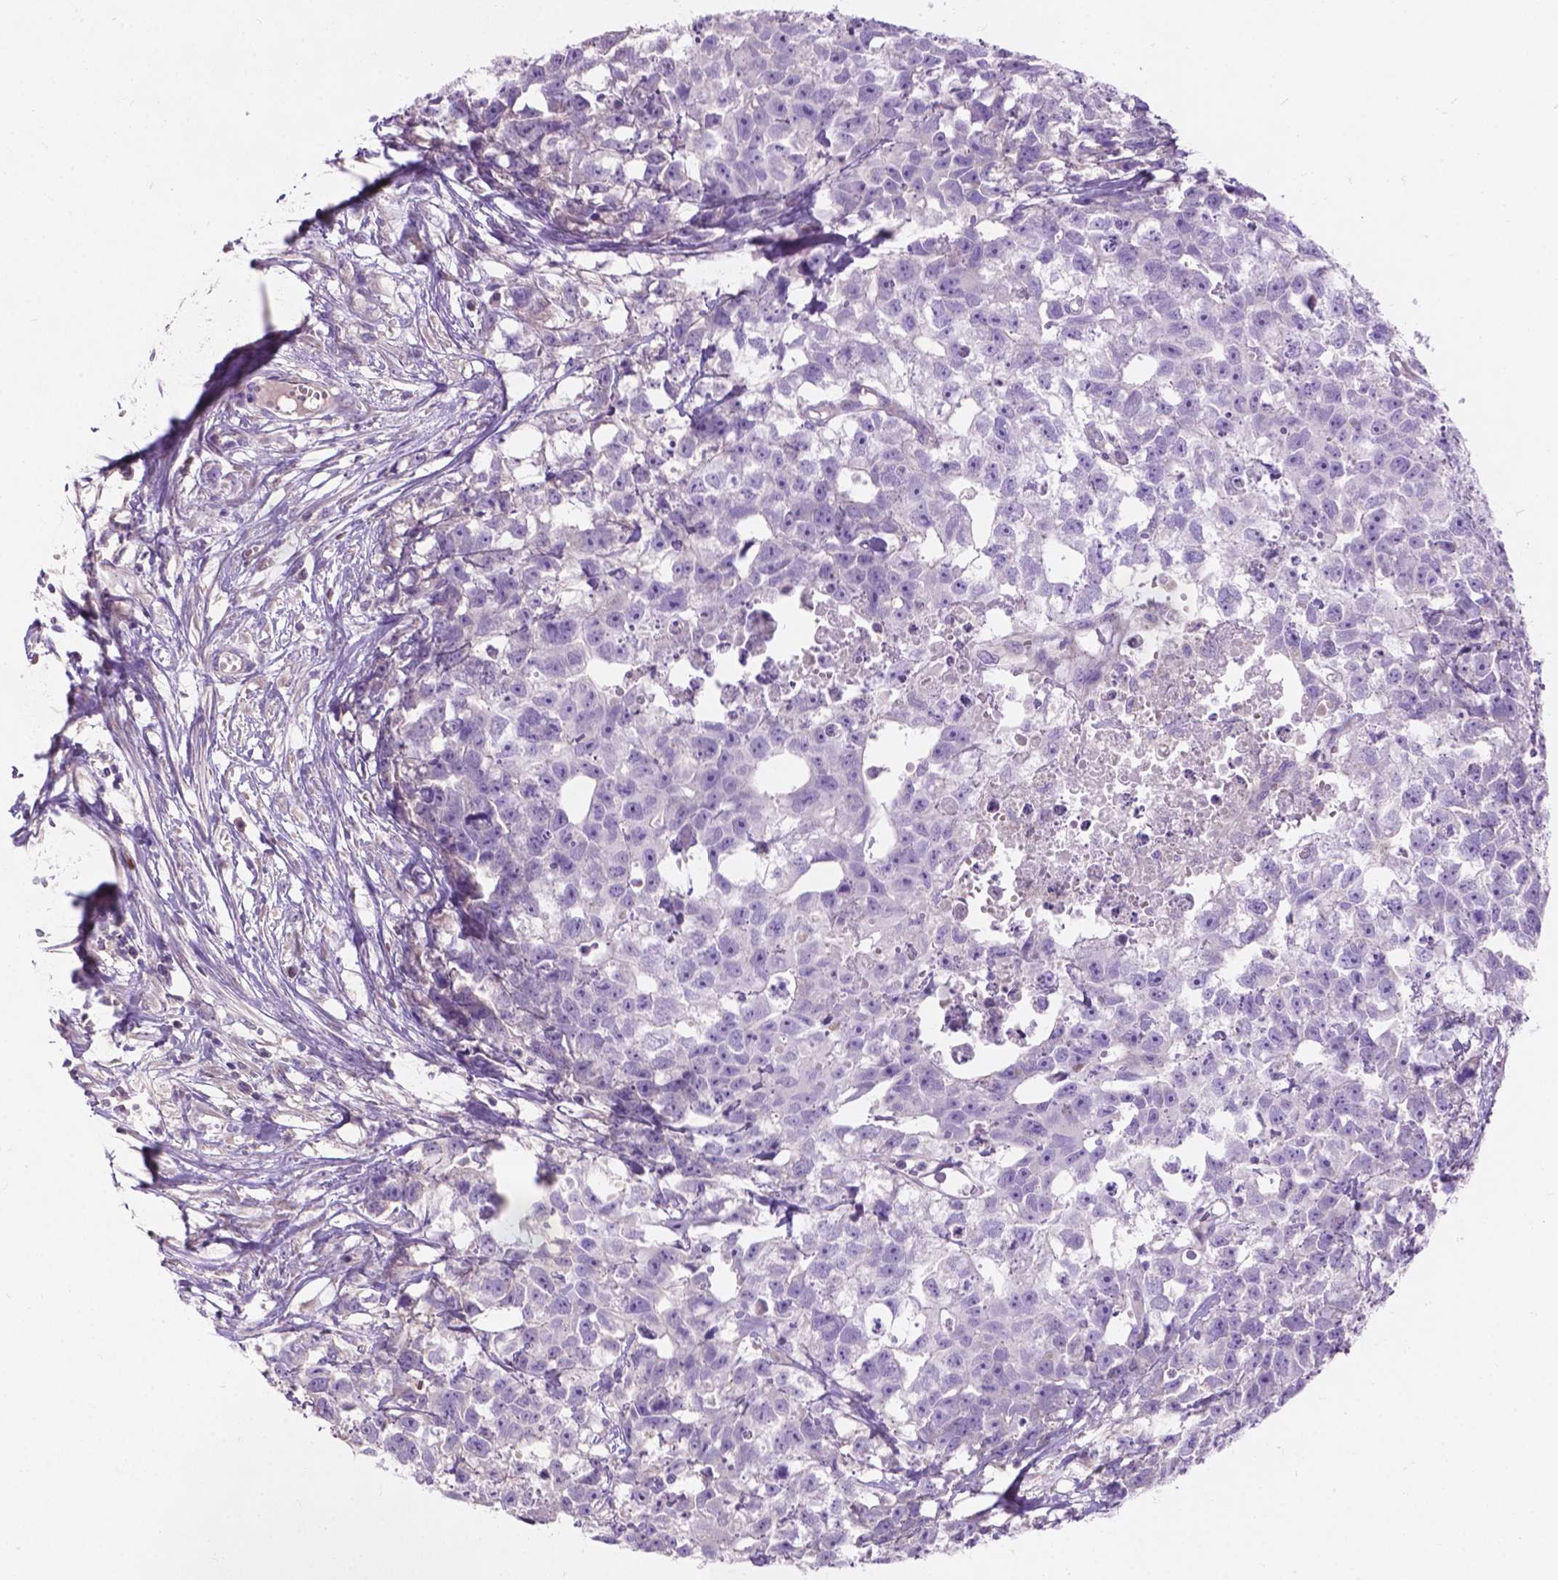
{"staining": {"intensity": "negative", "quantity": "none", "location": "none"}, "tissue": "testis cancer", "cell_type": "Tumor cells", "image_type": "cancer", "snomed": [{"axis": "morphology", "description": "Carcinoma, Embryonal, NOS"}, {"axis": "morphology", "description": "Teratoma, malignant, NOS"}, {"axis": "topography", "description": "Testis"}], "caption": "The image reveals no staining of tumor cells in testis cancer (embryonal carcinoma).", "gene": "NOXO1", "patient": {"sex": "male", "age": 44}}